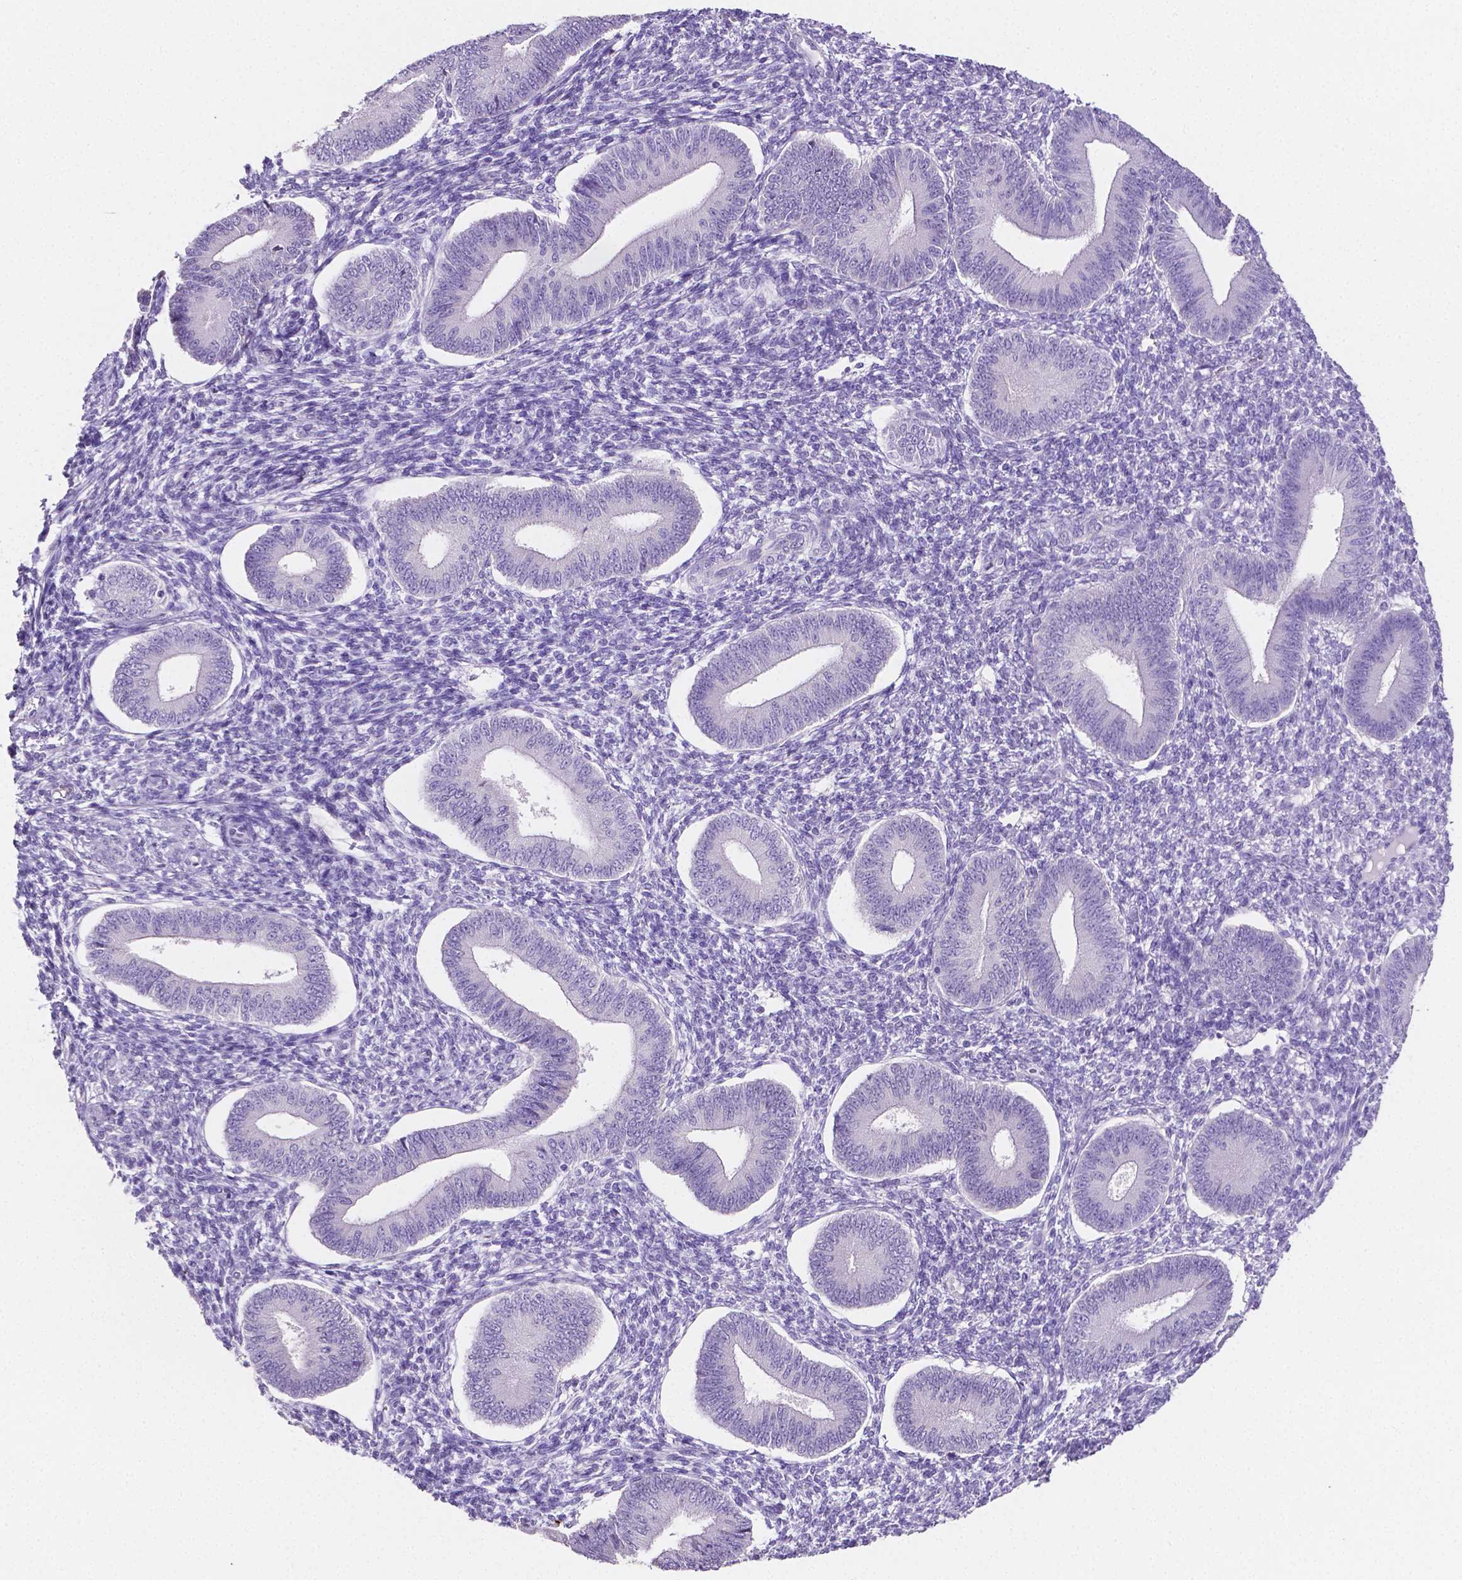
{"staining": {"intensity": "negative", "quantity": "none", "location": "none"}, "tissue": "endometrium", "cell_type": "Cells in endometrial stroma", "image_type": "normal", "snomed": [{"axis": "morphology", "description": "Normal tissue, NOS"}, {"axis": "topography", "description": "Endometrium"}], "caption": "Cells in endometrial stroma are negative for brown protein staining in unremarkable endometrium. The staining was performed using DAB to visualize the protein expression in brown, while the nuclei were stained in blue with hematoxylin (Magnification: 20x).", "gene": "SLC22A2", "patient": {"sex": "female", "age": 42}}